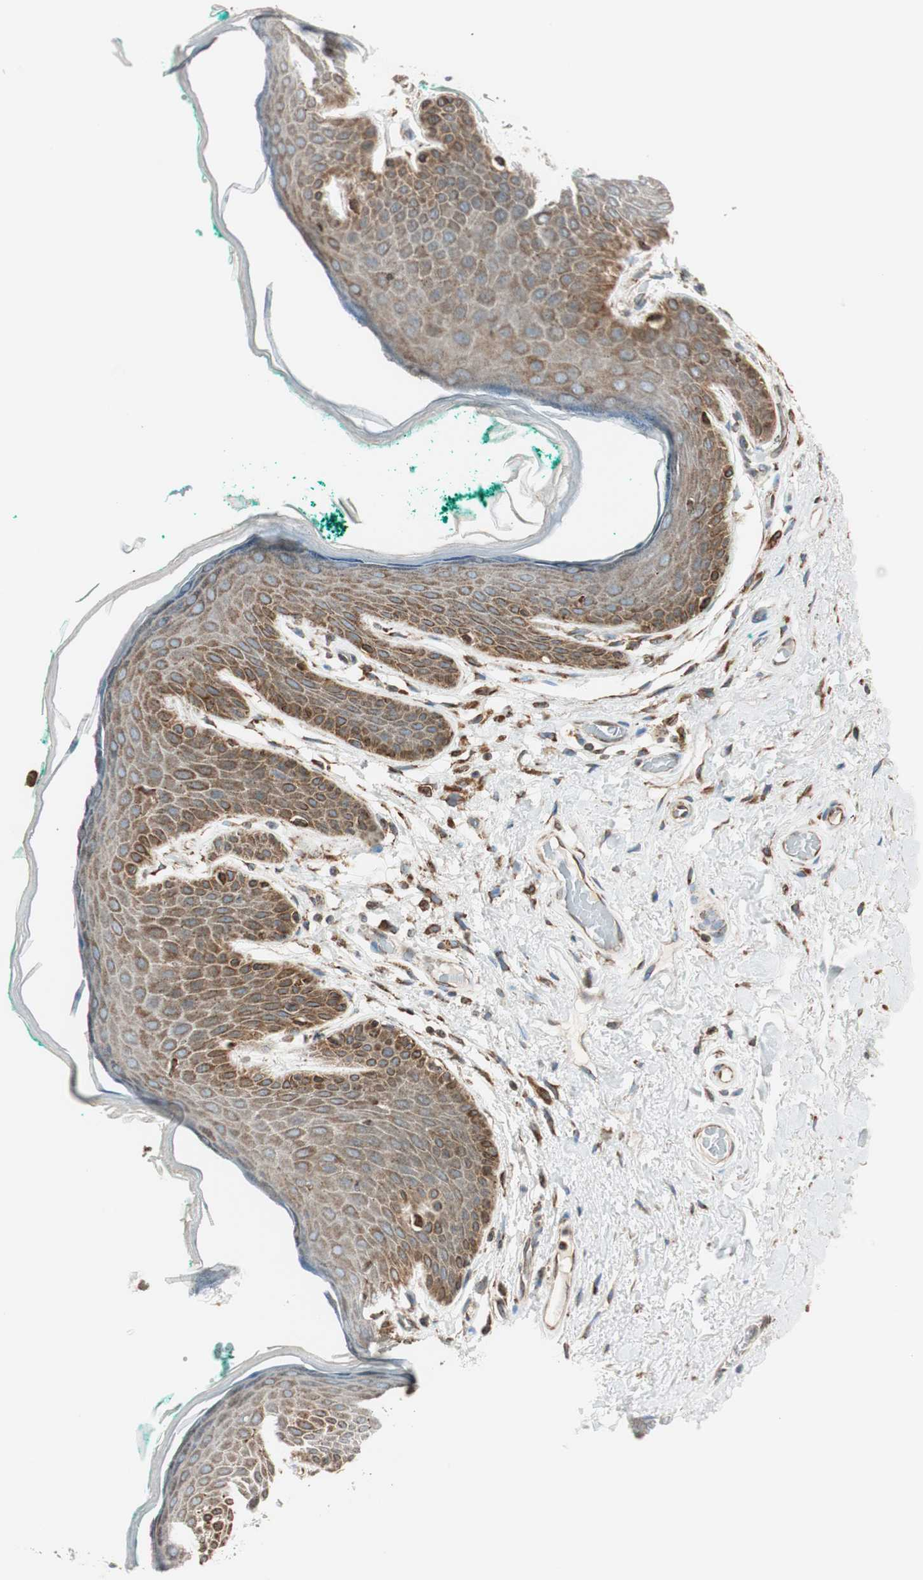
{"staining": {"intensity": "moderate", "quantity": ">75%", "location": "cytoplasmic/membranous"}, "tissue": "skin", "cell_type": "Epidermal cells", "image_type": "normal", "snomed": [{"axis": "morphology", "description": "Normal tissue, NOS"}, {"axis": "topography", "description": "Anal"}], "caption": "An image of skin stained for a protein shows moderate cytoplasmic/membranous brown staining in epidermal cells.", "gene": "PRKCSH", "patient": {"sex": "male", "age": 74}}